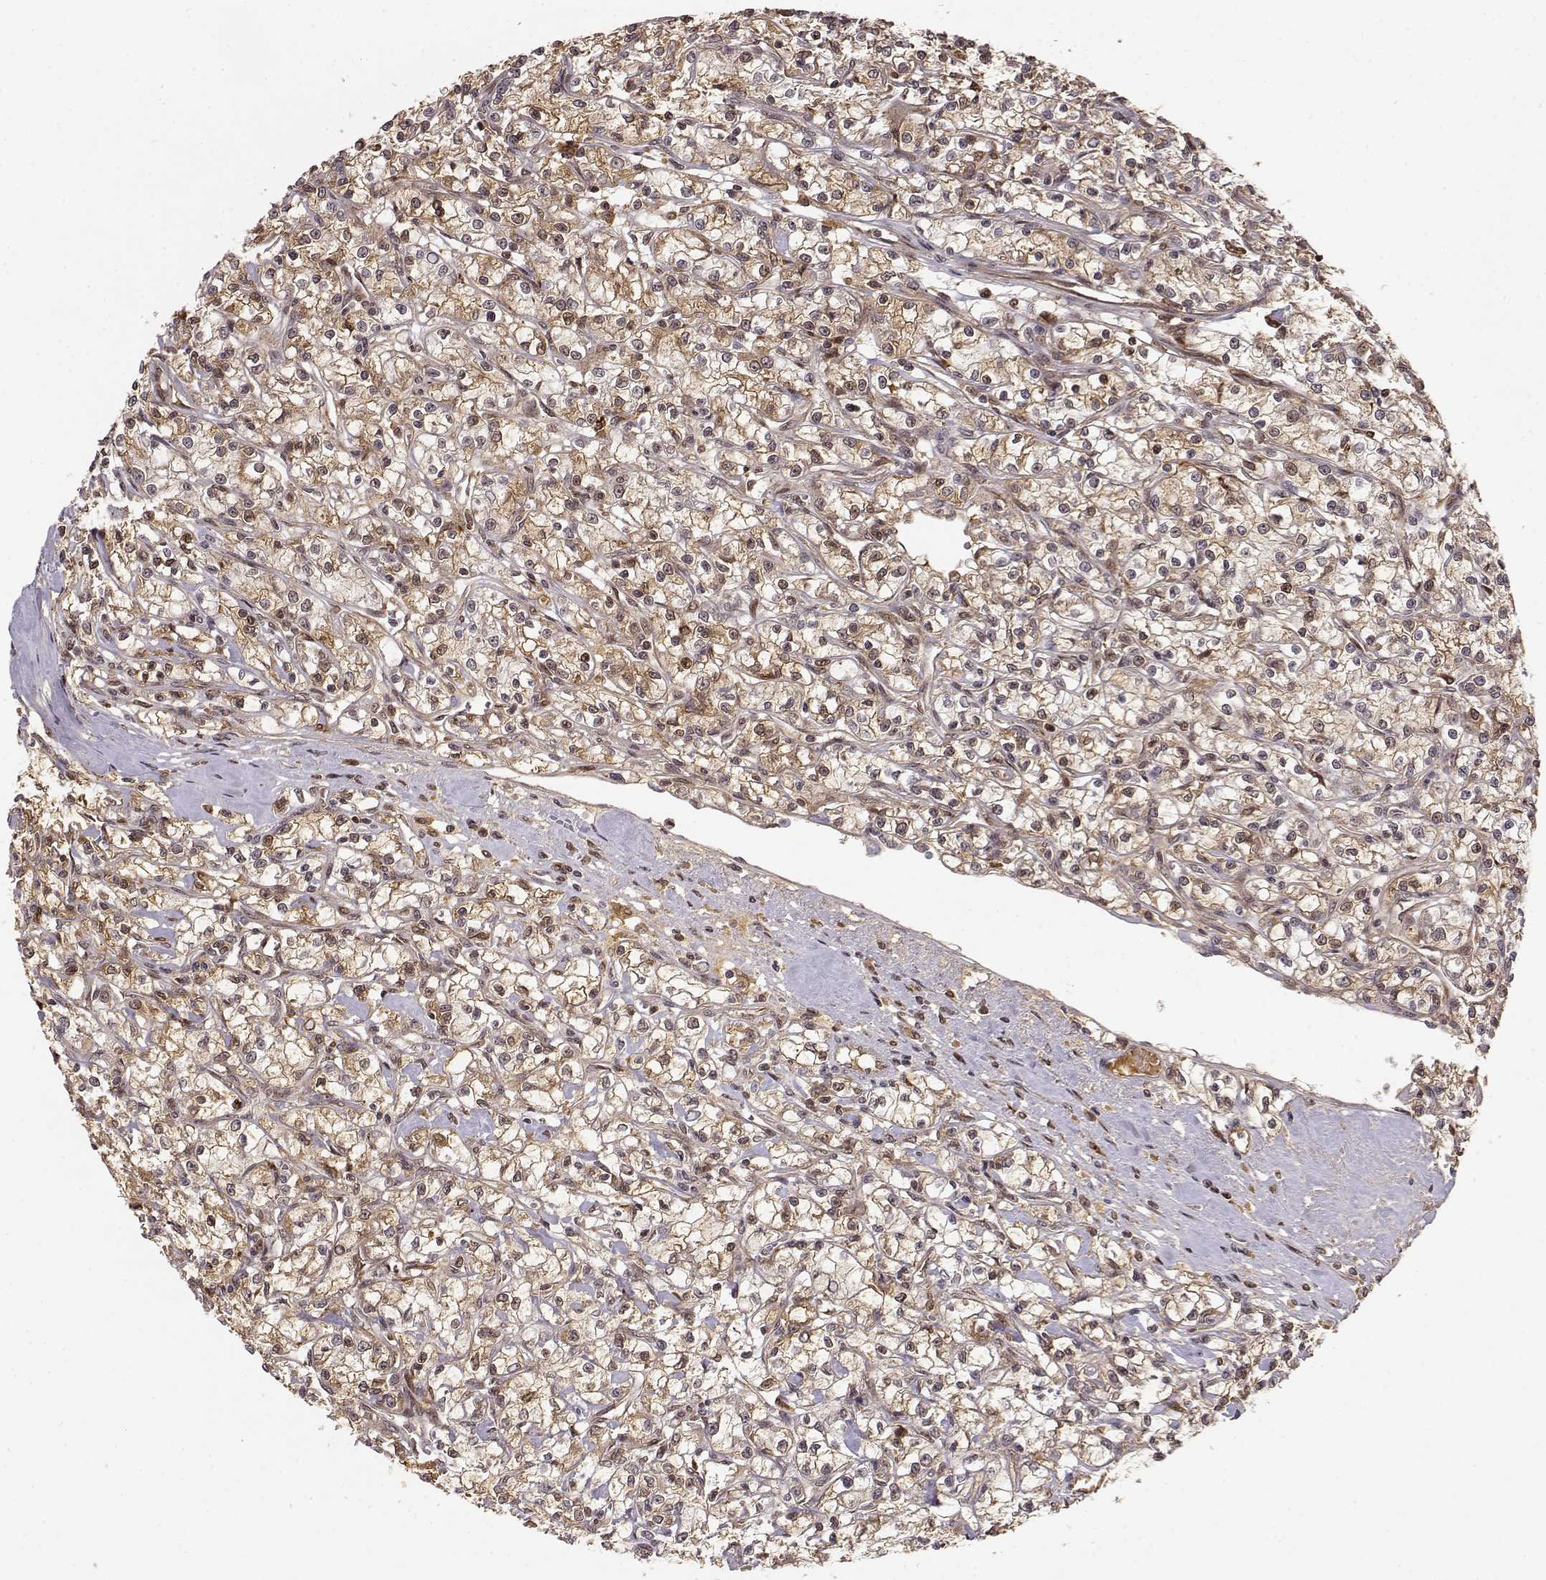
{"staining": {"intensity": "weak", "quantity": "25%-75%", "location": "cytoplasmic/membranous"}, "tissue": "renal cancer", "cell_type": "Tumor cells", "image_type": "cancer", "snomed": [{"axis": "morphology", "description": "Adenocarcinoma, NOS"}, {"axis": "topography", "description": "Kidney"}], "caption": "A histopathology image of human renal cancer stained for a protein displays weak cytoplasmic/membranous brown staining in tumor cells.", "gene": "MAEA", "patient": {"sex": "female", "age": 59}}